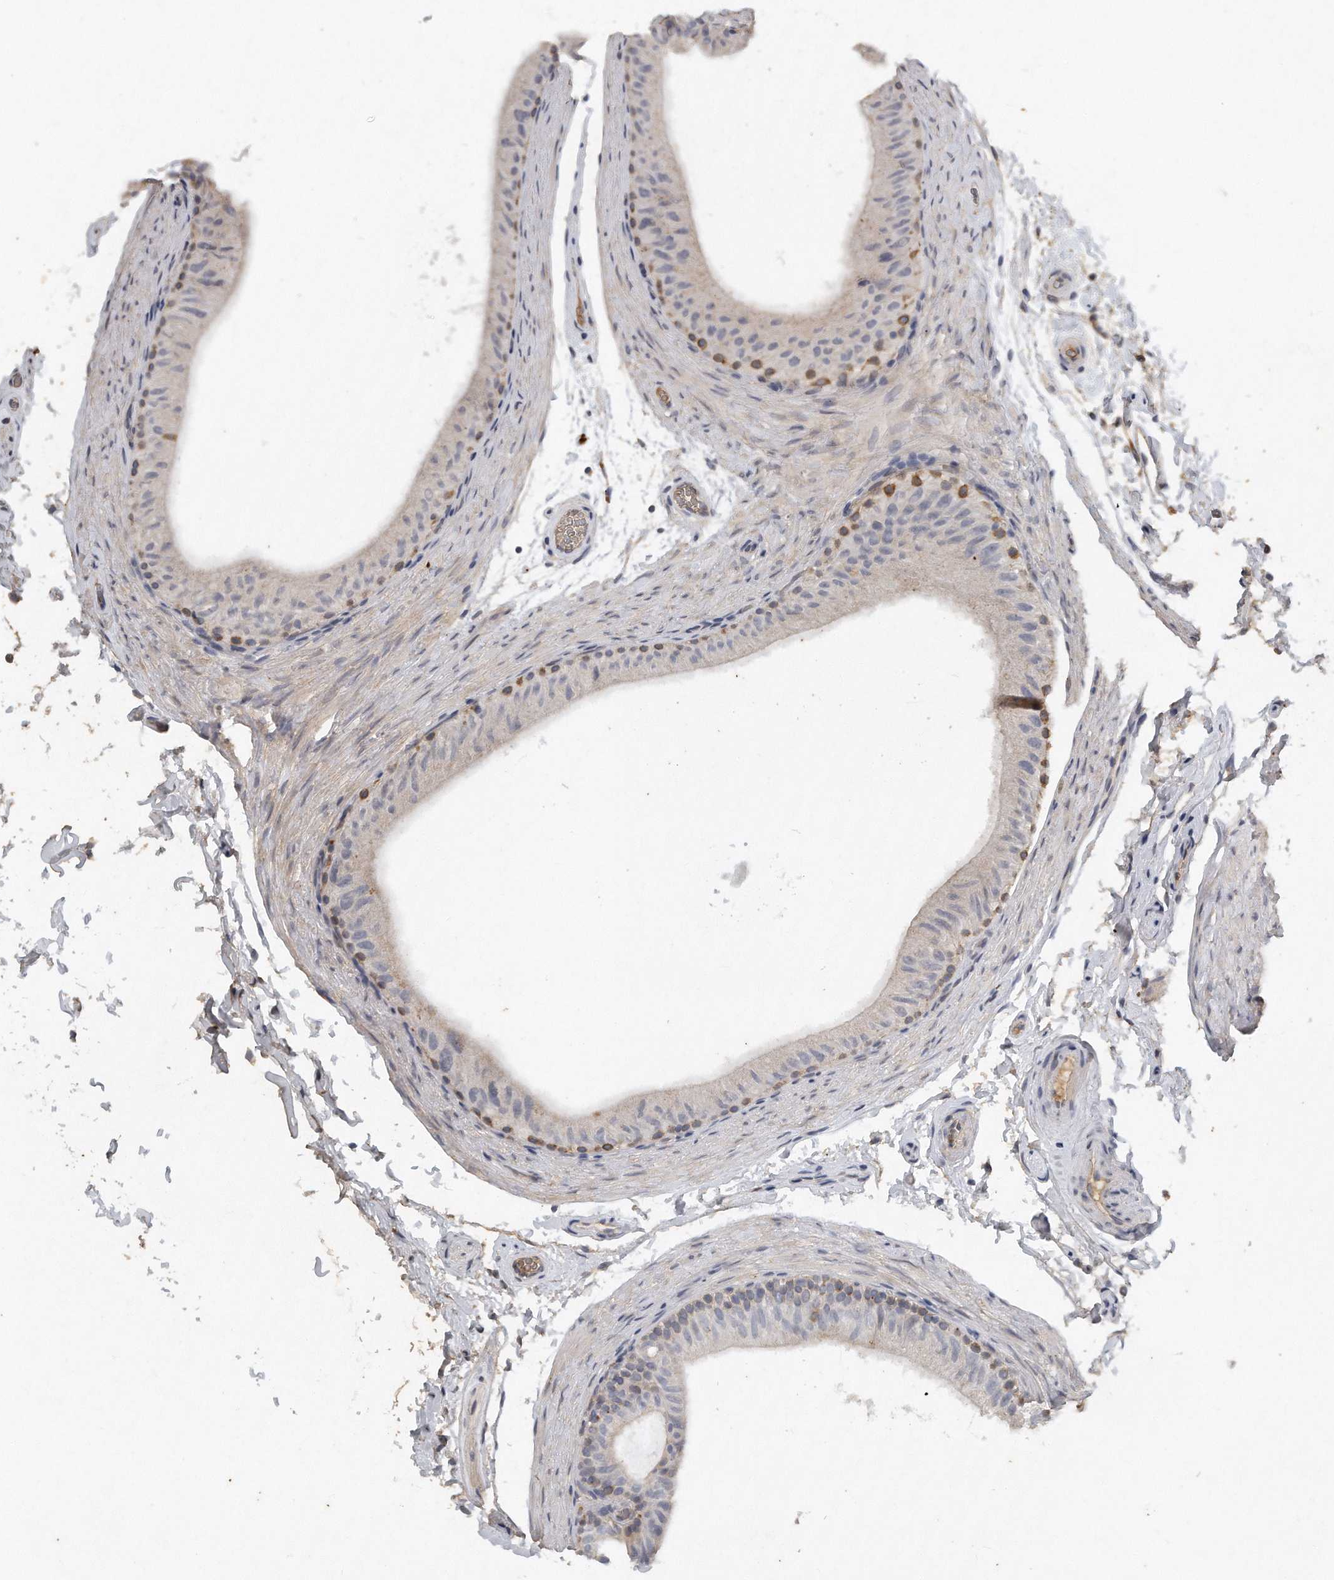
{"staining": {"intensity": "moderate", "quantity": "<25%", "location": "cytoplasmic/membranous"}, "tissue": "epididymis", "cell_type": "Glandular cells", "image_type": "normal", "snomed": [{"axis": "morphology", "description": "Normal tissue, NOS"}, {"axis": "topography", "description": "Epididymis"}], "caption": "Epididymis stained with DAB immunohistochemistry shows low levels of moderate cytoplasmic/membranous staining in about <25% of glandular cells. Immunohistochemistry (ihc) stains the protein in brown and the nuclei are stained blue.", "gene": "CAMK1", "patient": {"sex": "male", "age": 49}}